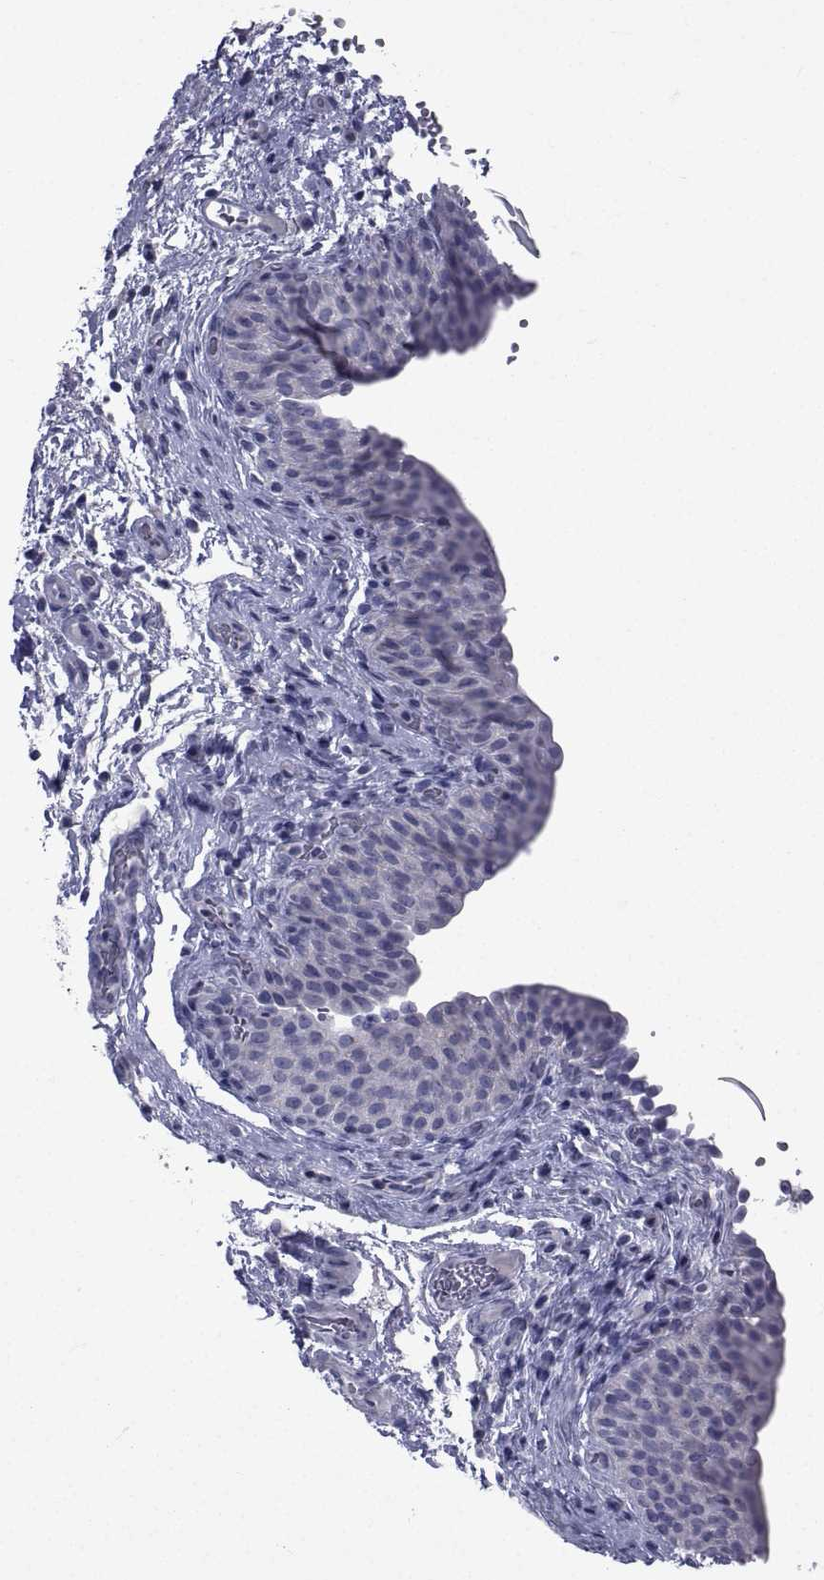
{"staining": {"intensity": "negative", "quantity": "none", "location": "none"}, "tissue": "urinary bladder", "cell_type": "Urothelial cells", "image_type": "normal", "snomed": [{"axis": "morphology", "description": "Normal tissue, NOS"}, {"axis": "topography", "description": "Urinary bladder"}], "caption": "IHC image of benign urinary bladder: urinary bladder stained with DAB shows no significant protein expression in urothelial cells.", "gene": "CHRNA1", "patient": {"sex": "male", "age": 66}}